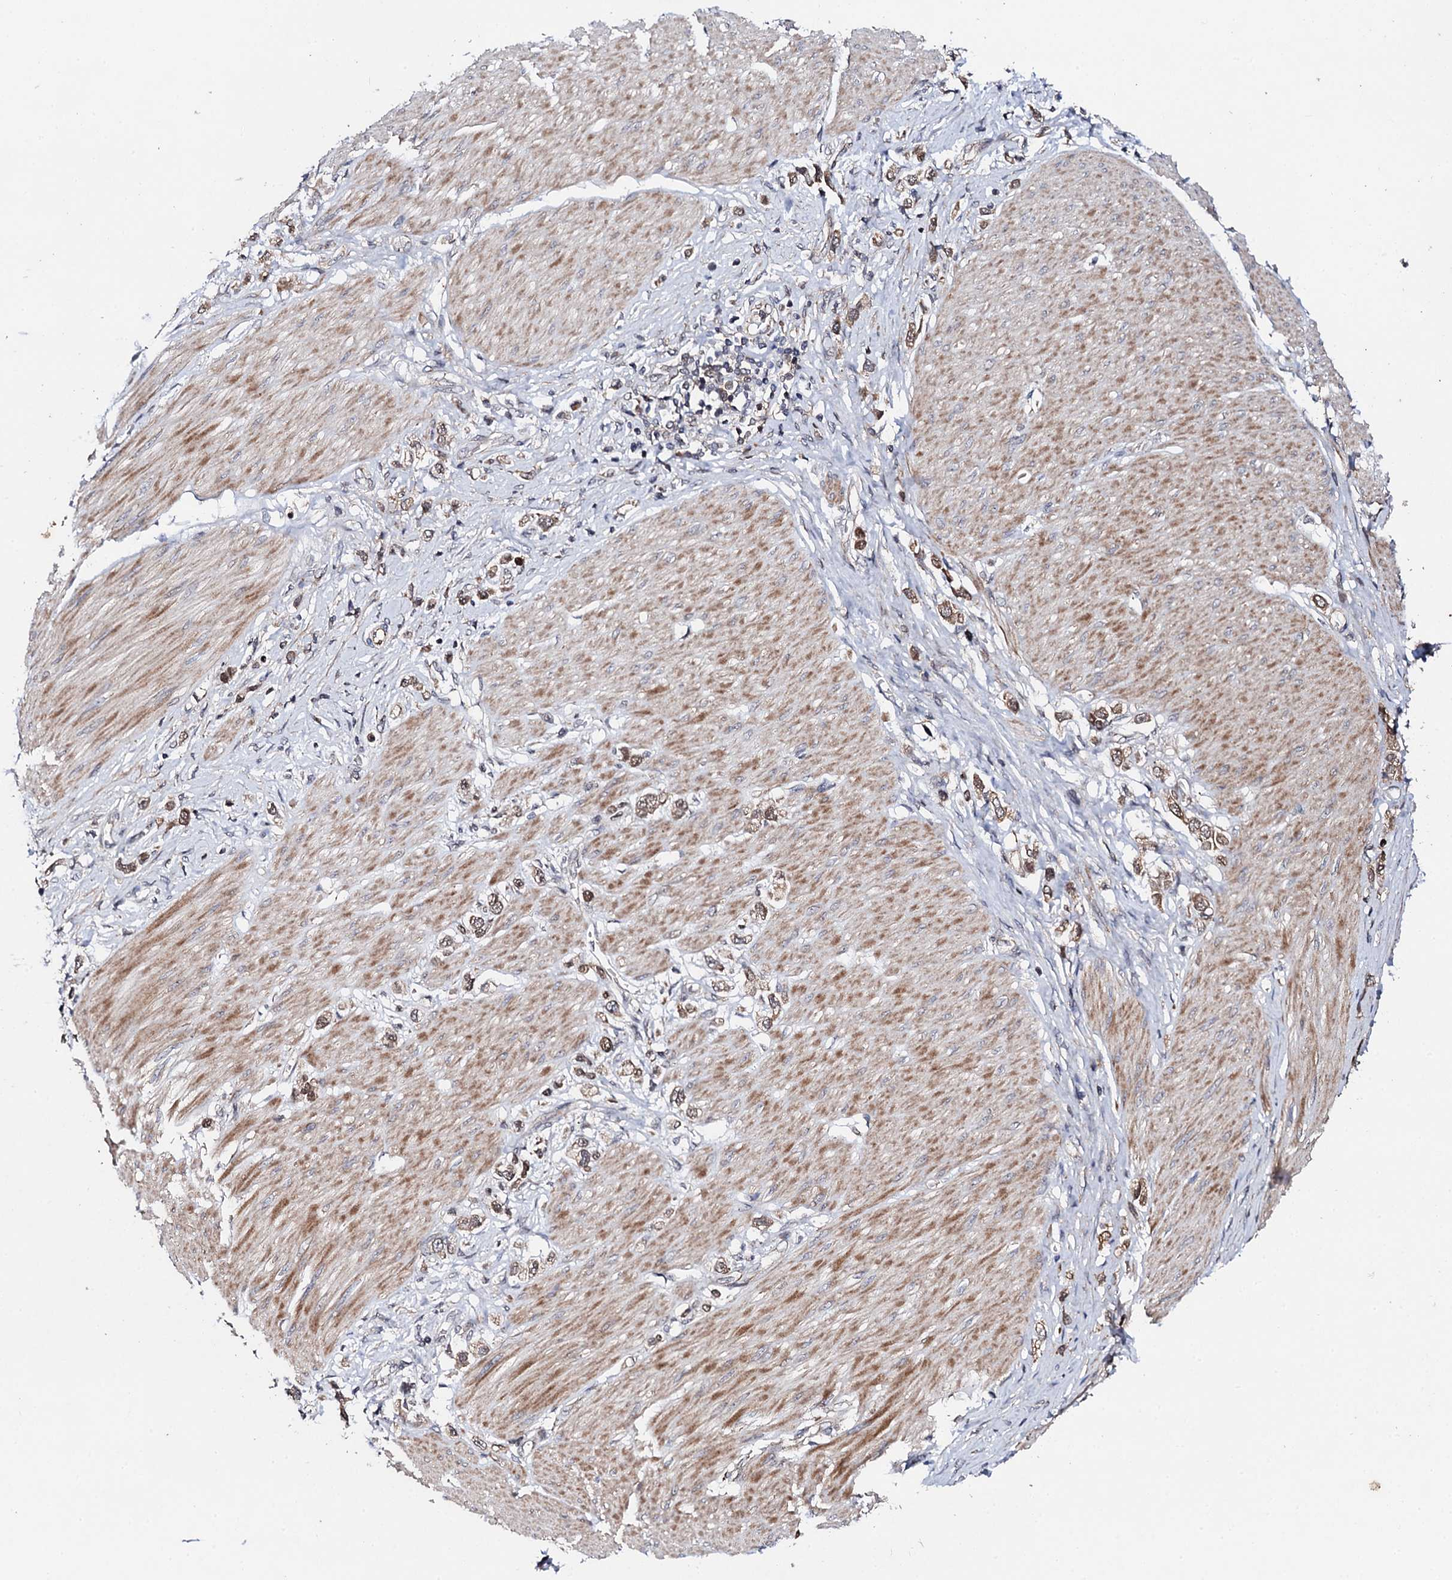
{"staining": {"intensity": "moderate", "quantity": ">75%", "location": "cytoplasmic/membranous"}, "tissue": "stomach cancer", "cell_type": "Tumor cells", "image_type": "cancer", "snomed": [{"axis": "morphology", "description": "Normal tissue, NOS"}, {"axis": "morphology", "description": "Adenocarcinoma, NOS"}, {"axis": "topography", "description": "Stomach, upper"}, {"axis": "topography", "description": "Stomach"}], "caption": "About >75% of tumor cells in stomach adenocarcinoma demonstrate moderate cytoplasmic/membranous protein positivity as visualized by brown immunohistochemical staining.", "gene": "FAM111A", "patient": {"sex": "female", "age": 65}}